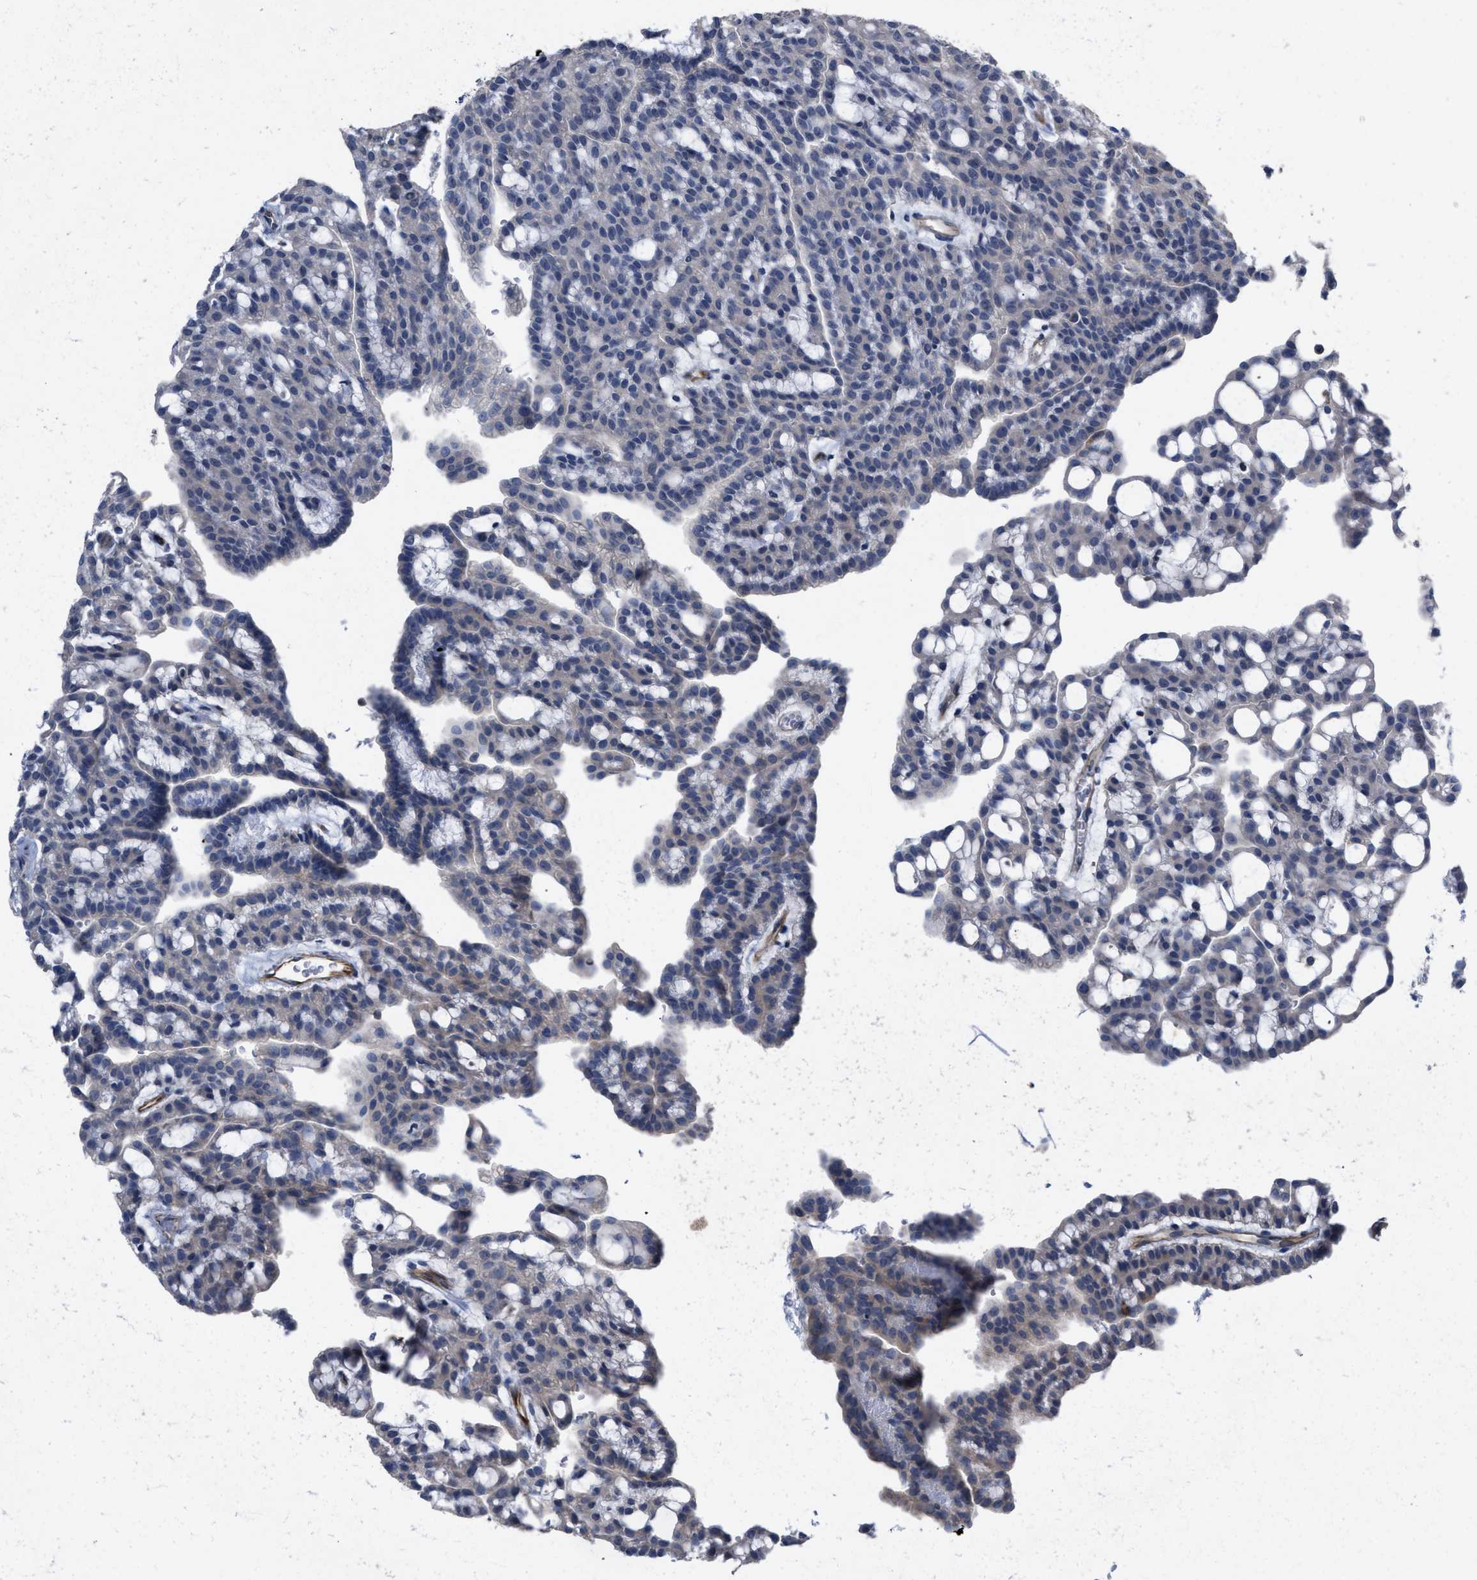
{"staining": {"intensity": "negative", "quantity": "none", "location": "none"}, "tissue": "renal cancer", "cell_type": "Tumor cells", "image_type": "cancer", "snomed": [{"axis": "morphology", "description": "Adenocarcinoma, NOS"}, {"axis": "topography", "description": "Kidney"}], "caption": "IHC photomicrograph of neoplastic tissue: renal adenocarcinoma stained with DAB demonstrates no significant protein positivity in tumor cells.", "gene": "TMEM131", "patient": {"sex": "male", "age": 63}}